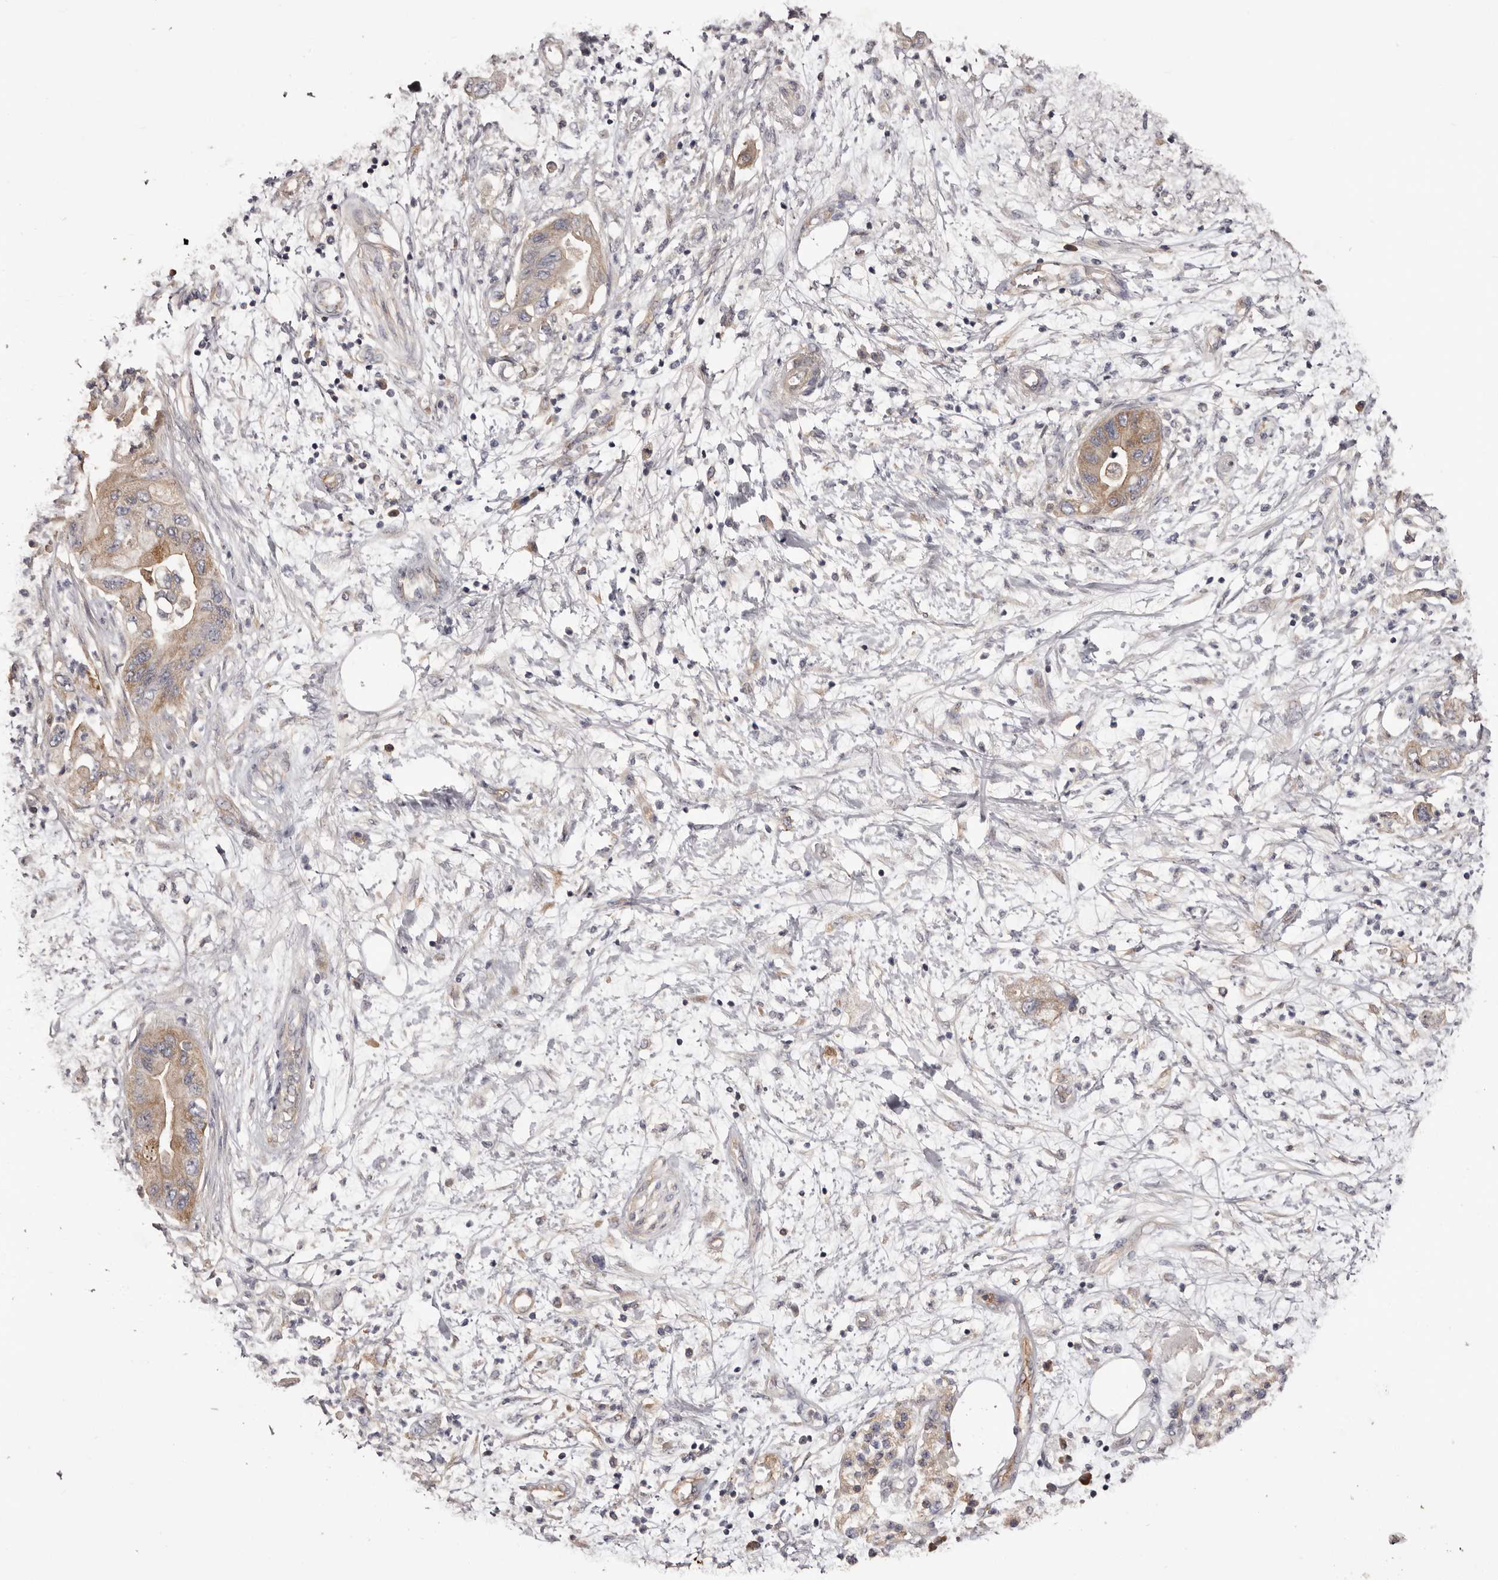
{"staining": {"intensity": "weak", "quantity": ">75%", "location": "cytoplasmic/membranous"}, "tissue": "pancreatic cancer", "cell_type": "Tumor cells", "image_type": "cancer", "snomed": [{"axis": "morphology", "description": "Adenocarcinoma, NOS"}, {"axis": "topography", "description": "Pancreas"}], "caption": "Protein expression by immunohistochemistry displays weak cytoplasmic/membranous expression in about >75% of tumor cells in pancreatic cancer. Using DAB (brown) and hematoxylin (blue) stains, captured at high magnification using brightfield microscopy.", "gene": "LTV1", "patient": {"sex": "female", "age": 73}}